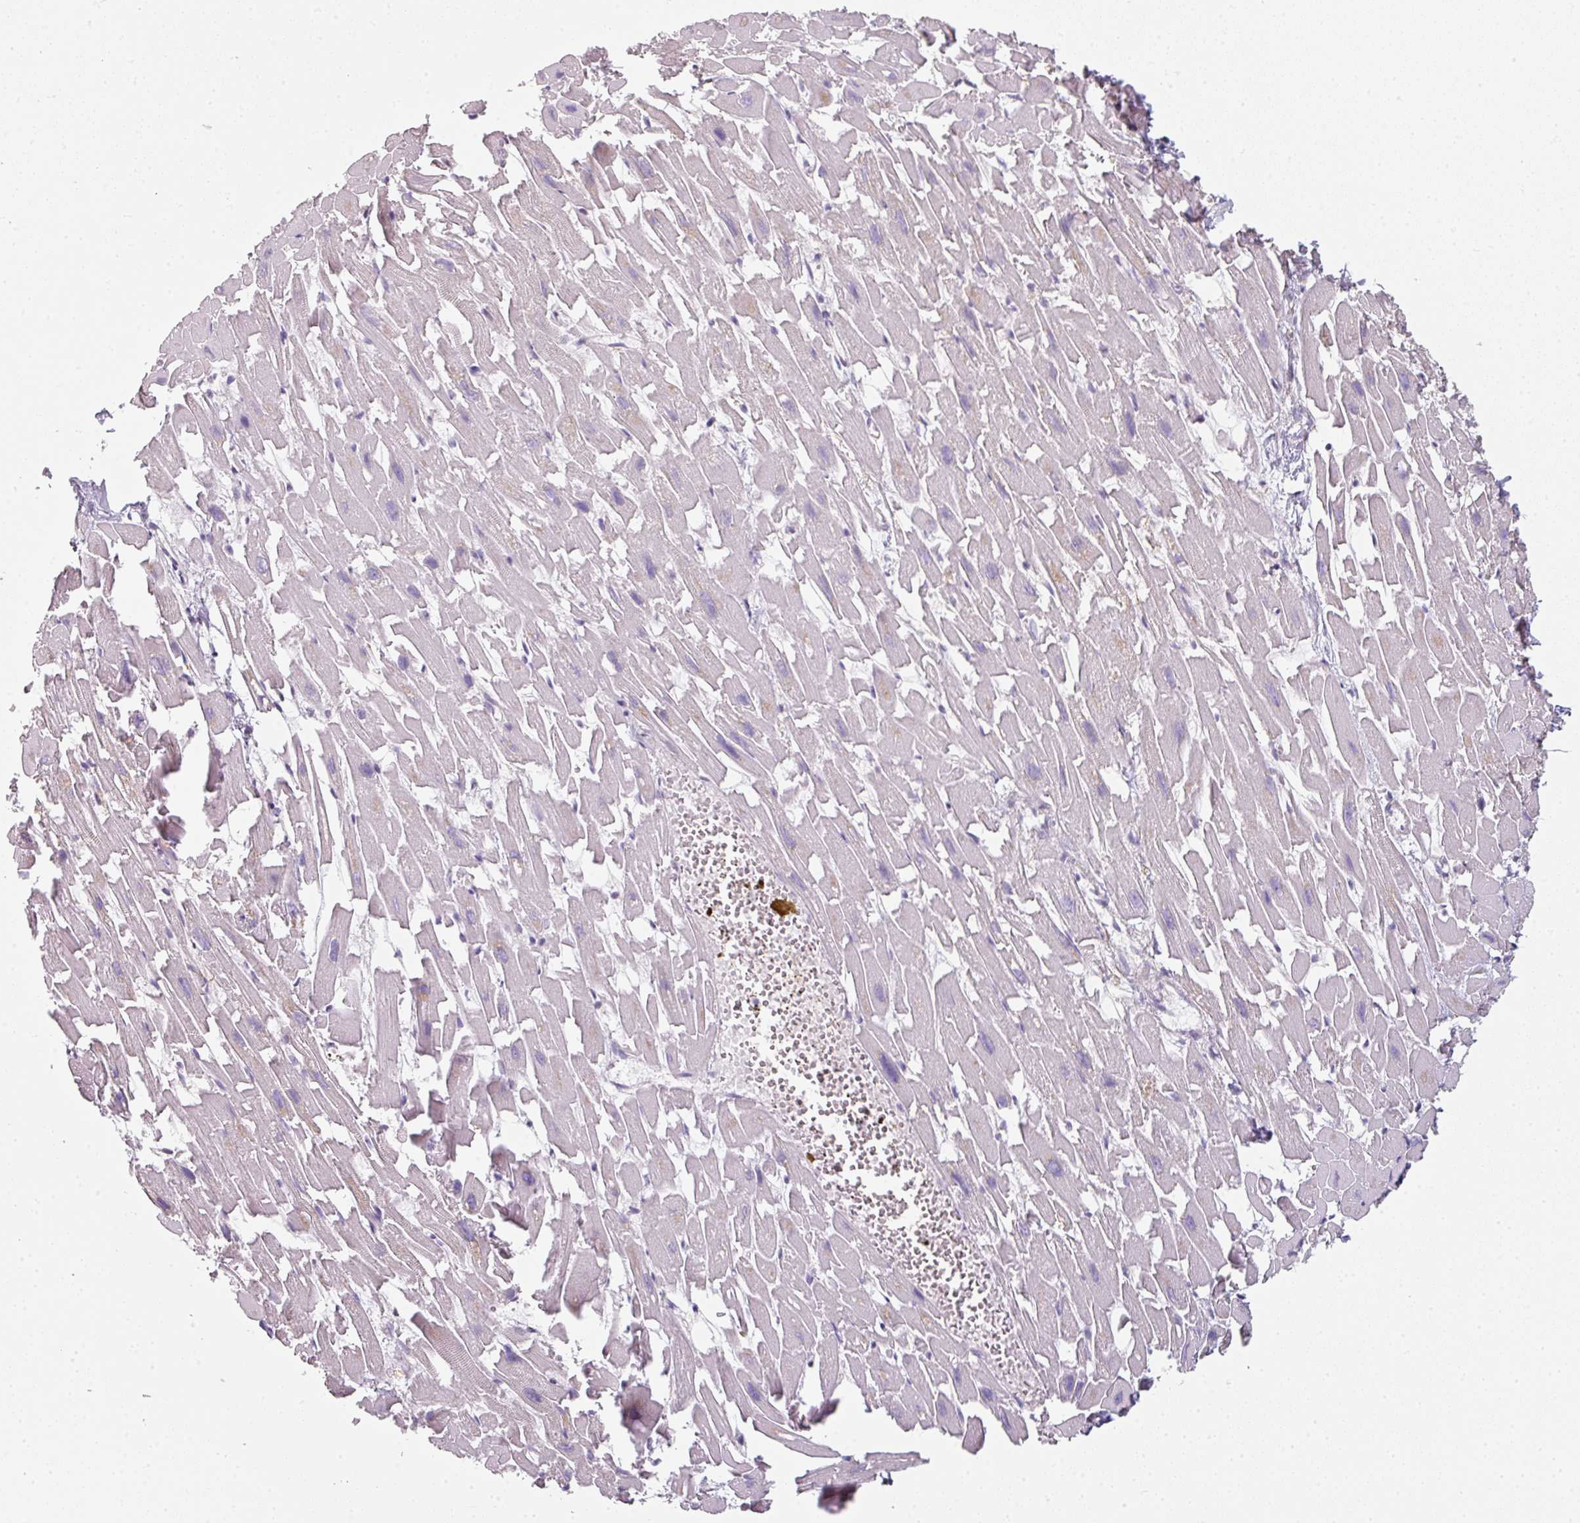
{"staining": {"intensity": "weak", "quantity": "<25%", "location": "cytoplasmic/membranous"}, "tissue": "heart muscle", "cell_type": "Cardiomyocytes", "image_type": "normal", "snomed": [{"axis": "morphology", "description": "Normal tissue, NOS"}, {"axis": "topography", "description": "Heart"}], "caption": "Human heart muscle stained for a protein using immunohistochemistry reveals no positivity in cardiomyocytes.", "gene": "C19orf33", "patient": {"sex": "female", "age": 64}}